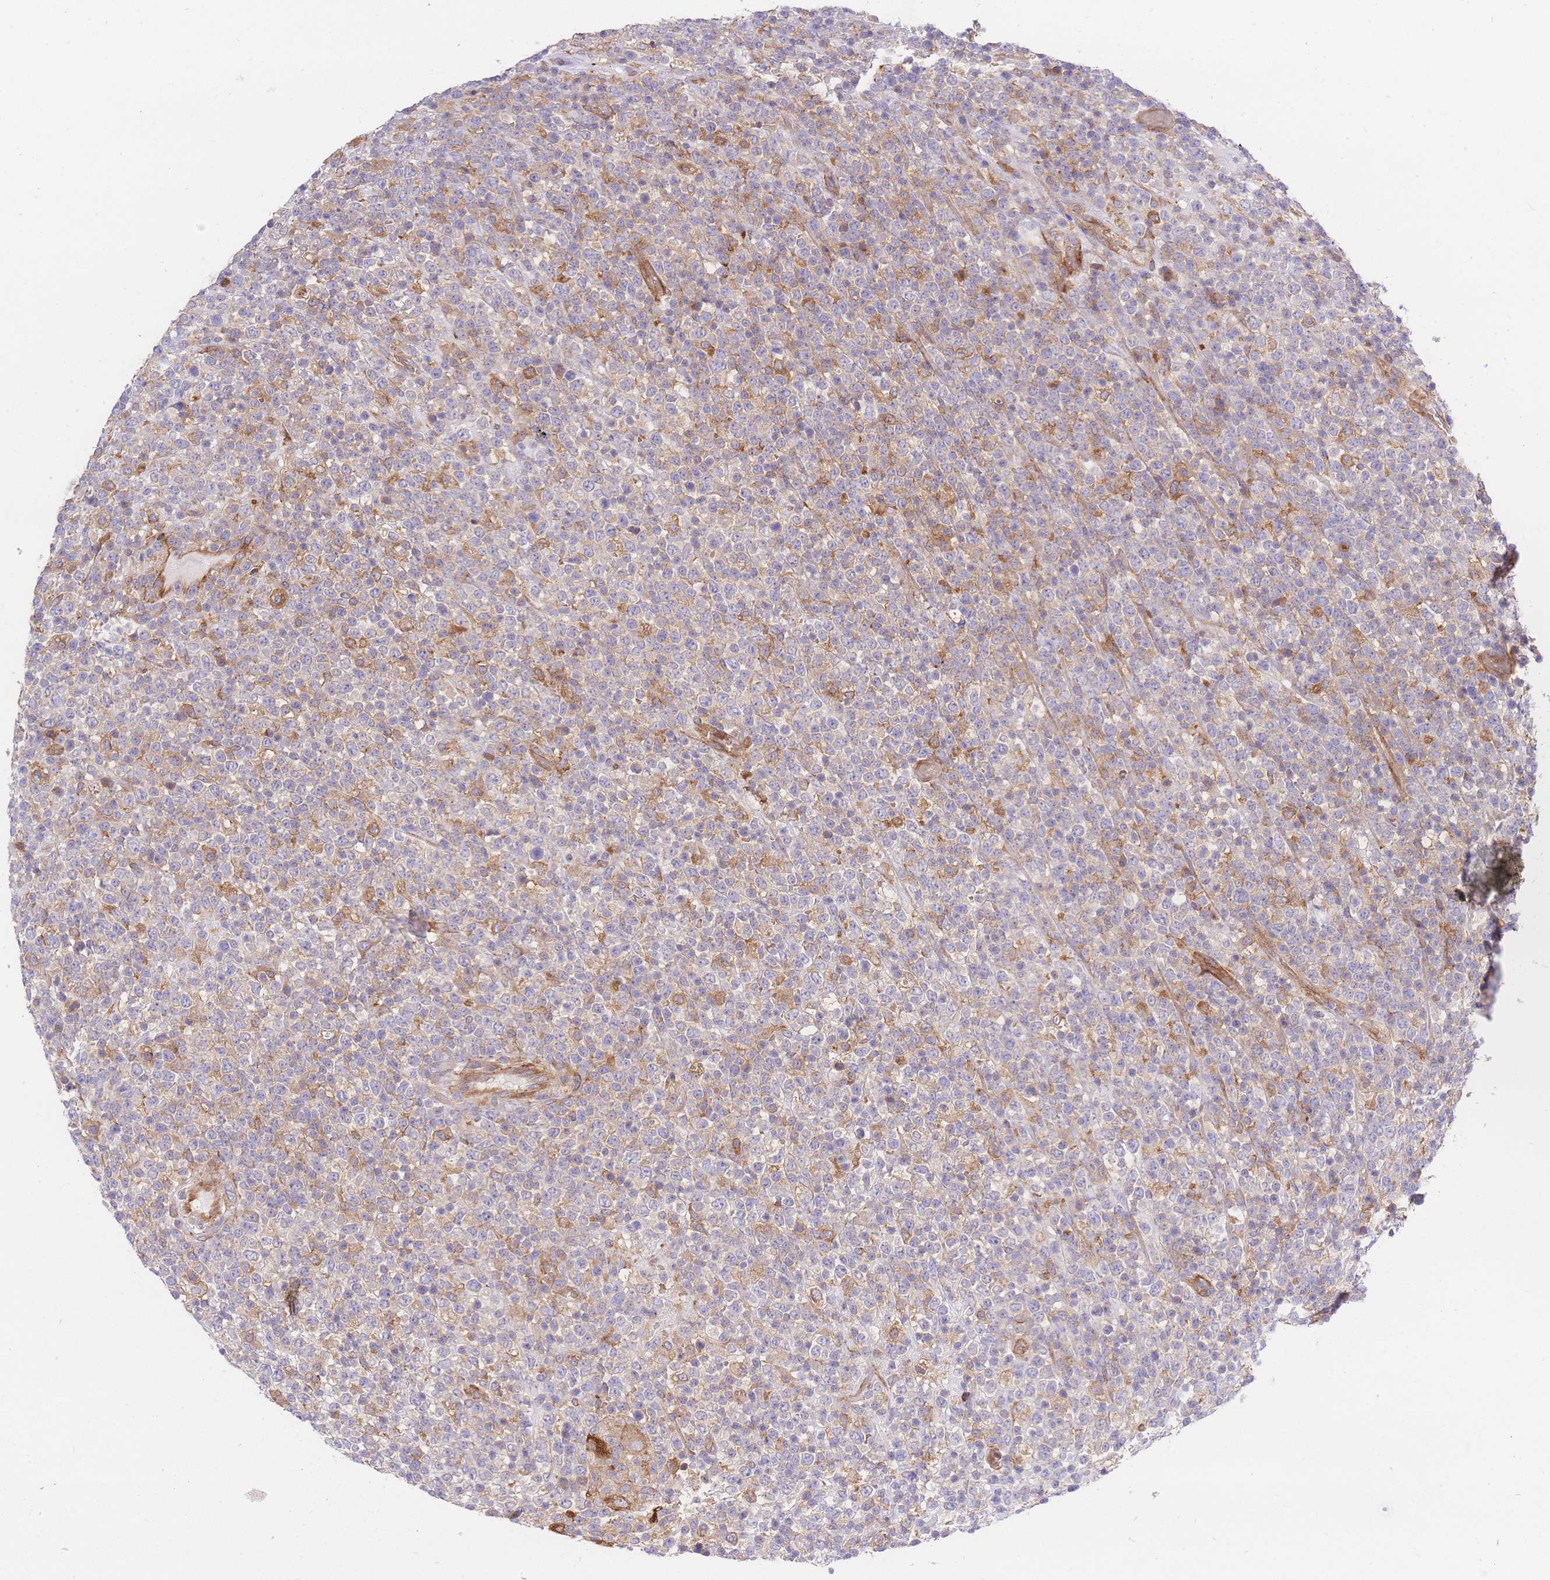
{"staining": {"intensity": "moderate", "quantity": "<25%", "location": "cytoplasmic/membranous"}, "tissue": "lymphoma", "cell_type": "Tumor cells", "image_type": "cancer", "snomed": [{"axis": "morphology", "description": "Malignant lymphoma, non-Hodgkin's type, High grade"}, {"axis": "topography", "description": "Colon"}], "caption": "An image of human malignant lymphoma, non-Hodgkin's type (high-grade) stained for a protein exhibits moderate cytoplasmic/membranous brown staining in tumor cells. (DAB = brown stain, brightfield microscopy at high magnification).", "gene": "INSYN2B", "patient": {"sex": "female", "age": 53}}